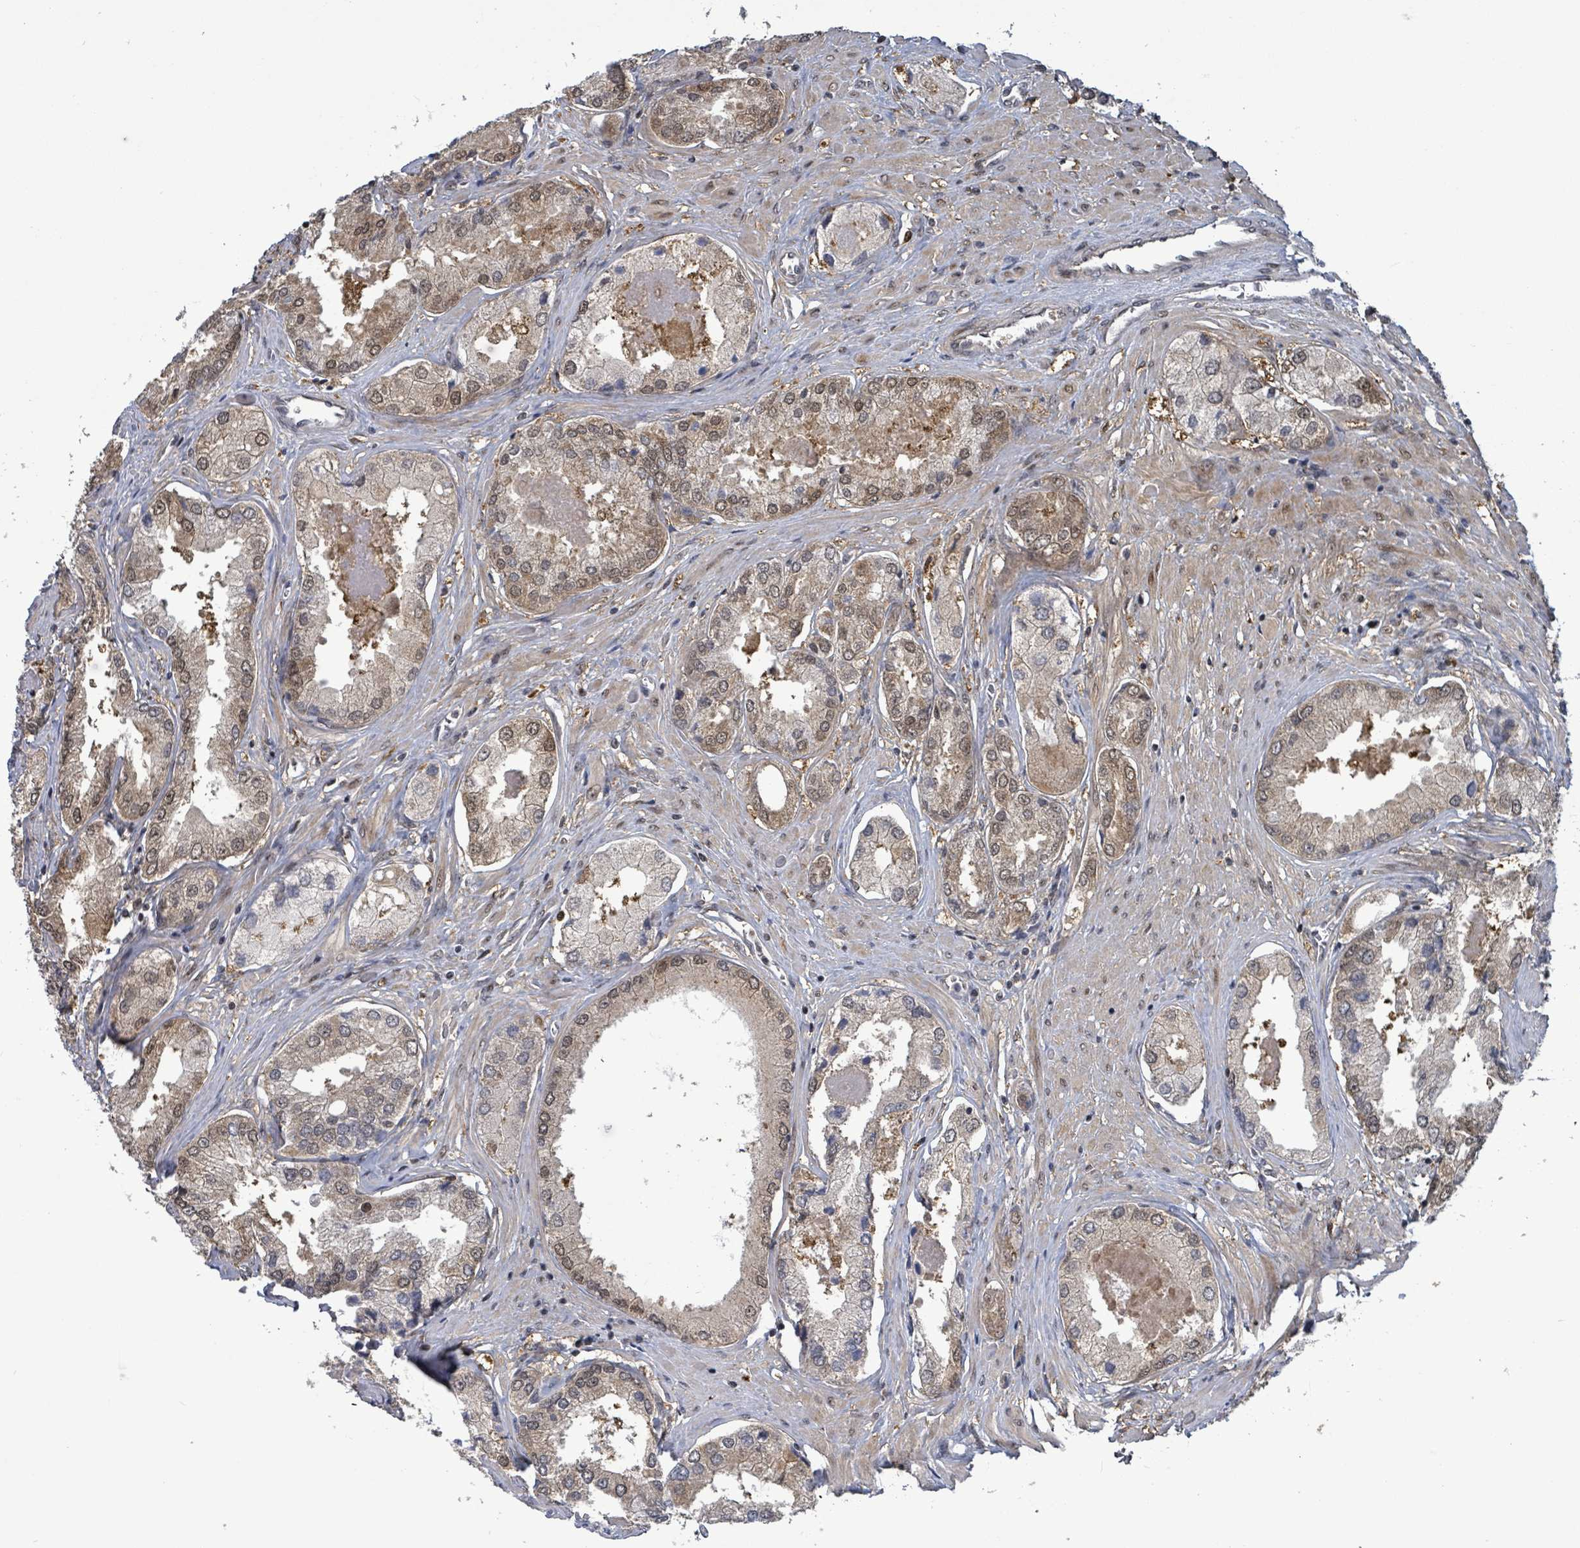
{"staining": {"intensity": "moderate", "quantity": "25%-75%", "location": "cytoplasmic/membranous"}, "tissue": "prostate cancer", "cell_type": "Tumor cells", "image_type": "cancer", "snomed": [{"axis": "morphology", "description": "Adenocarcinoma, Low grade"}, {"axis": "topography", "description": "Prostate"}], "caption": "High-magnification brightfield microscopy of low-grade adenocarcinoma (prostate) stained with DAB (brown) and counterstained with hematoxylin (blue). tumor cells exhibit moderate cytoplasmic/membranous staining is appreciated in about25%-75% of cells. (Brightfield microscopy of DAB IHC at high magnification).", "gene": "FBXO6", "patient": {"sex": "male", "age": 68}}